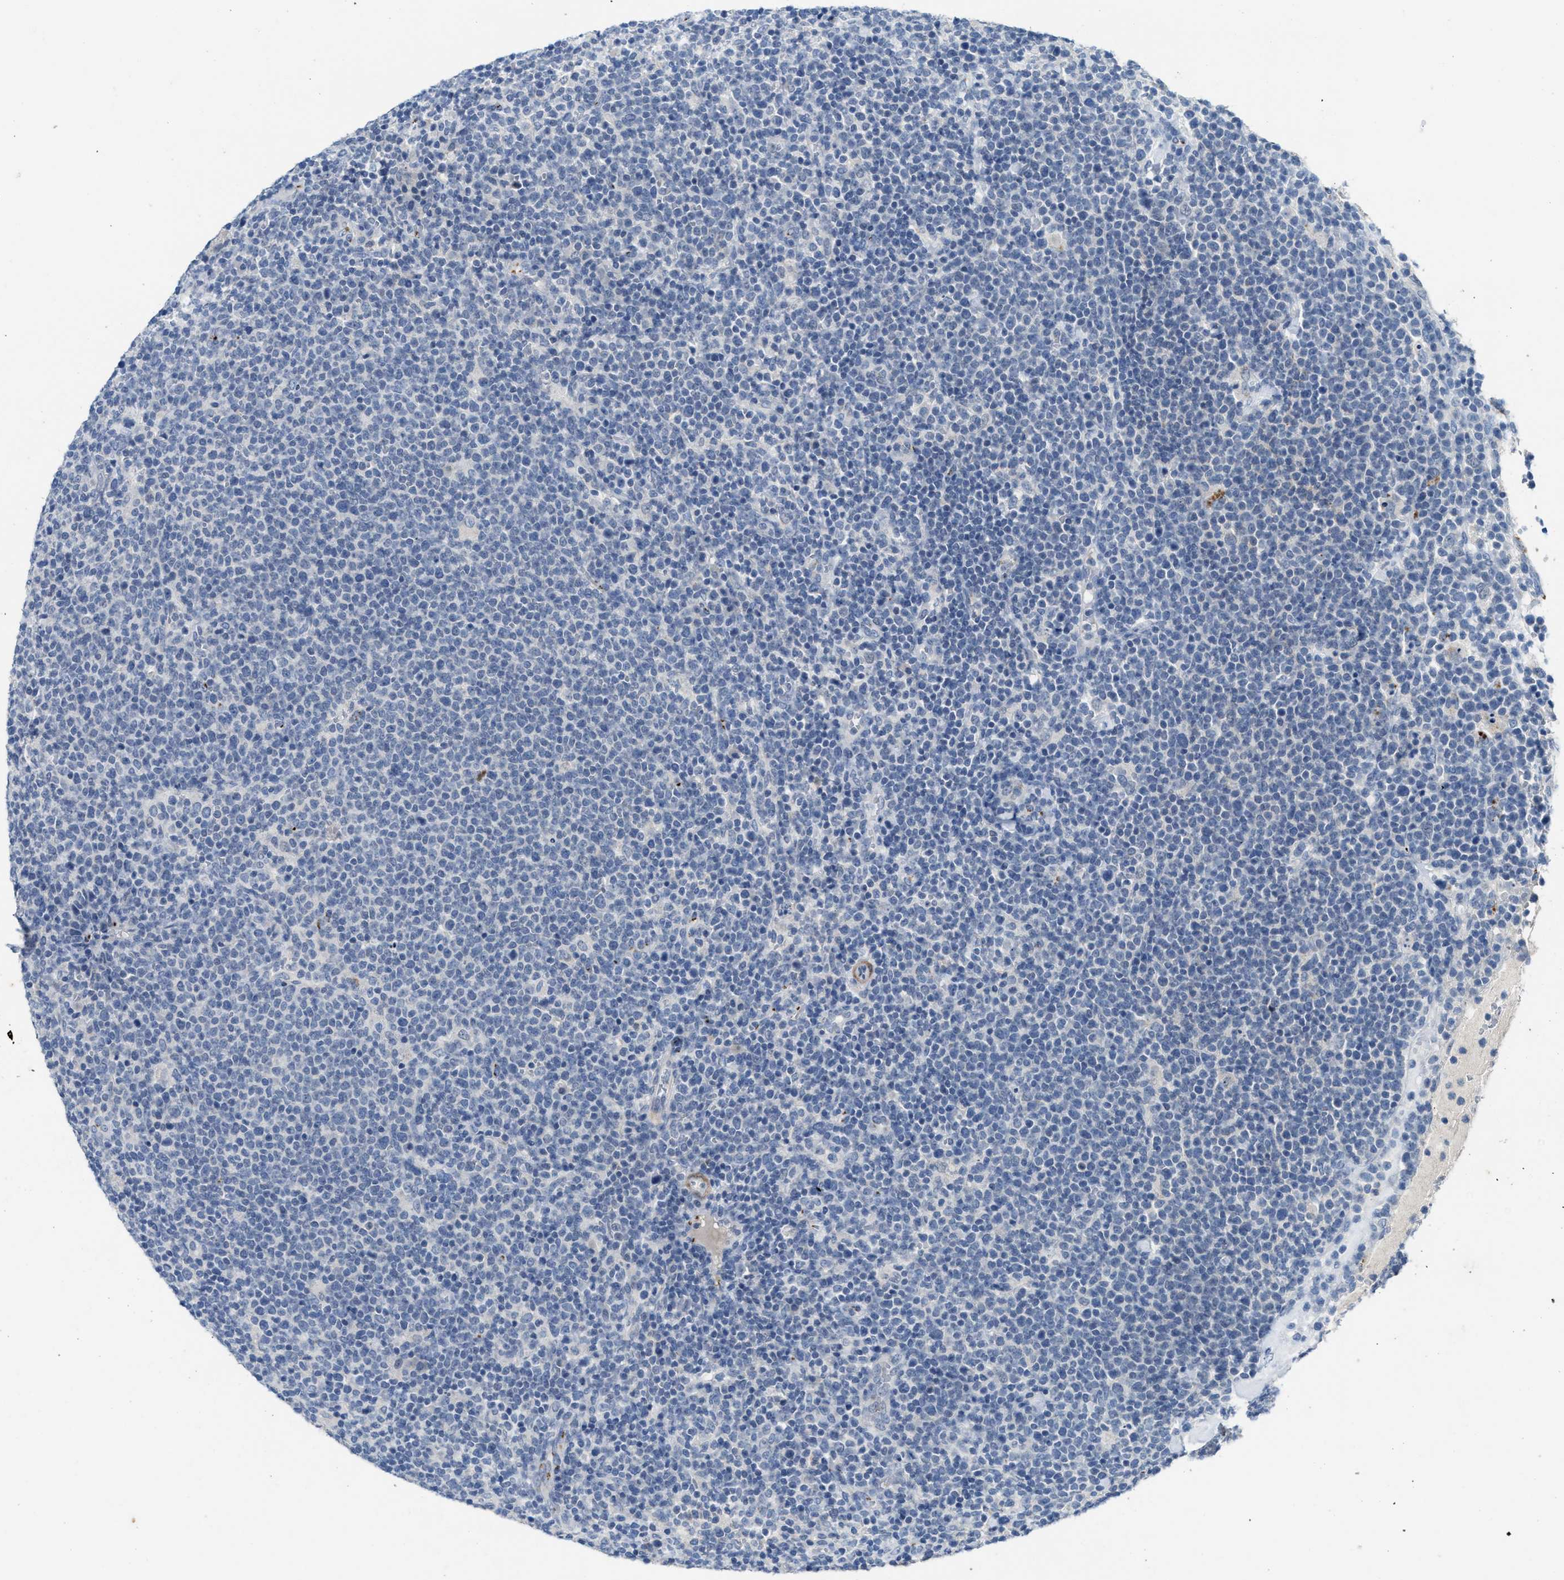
{"staining": {"intensity": "negative", "quantity": "none", "location": "none"}, "tissue": "lymphoma", "cell_type": "Tumor cells", "image_type": "cancer", "snomed": [{"axis": "morphology", "description": "Malignant lymphoma, non-Hodgkin's type, High grade"}, {"axis": "topography", "description": "Lymph node"}], "caption": "Immunohistochemistry micrograph of human lymphoma stained for a protein (brown), which displays no staining in tumor cells. (DAB (3,3'-diaminobenzidine) IHC, high magnification).", "gene": "SLC5A5", "patient": {"sex": "male", "age": 61}}